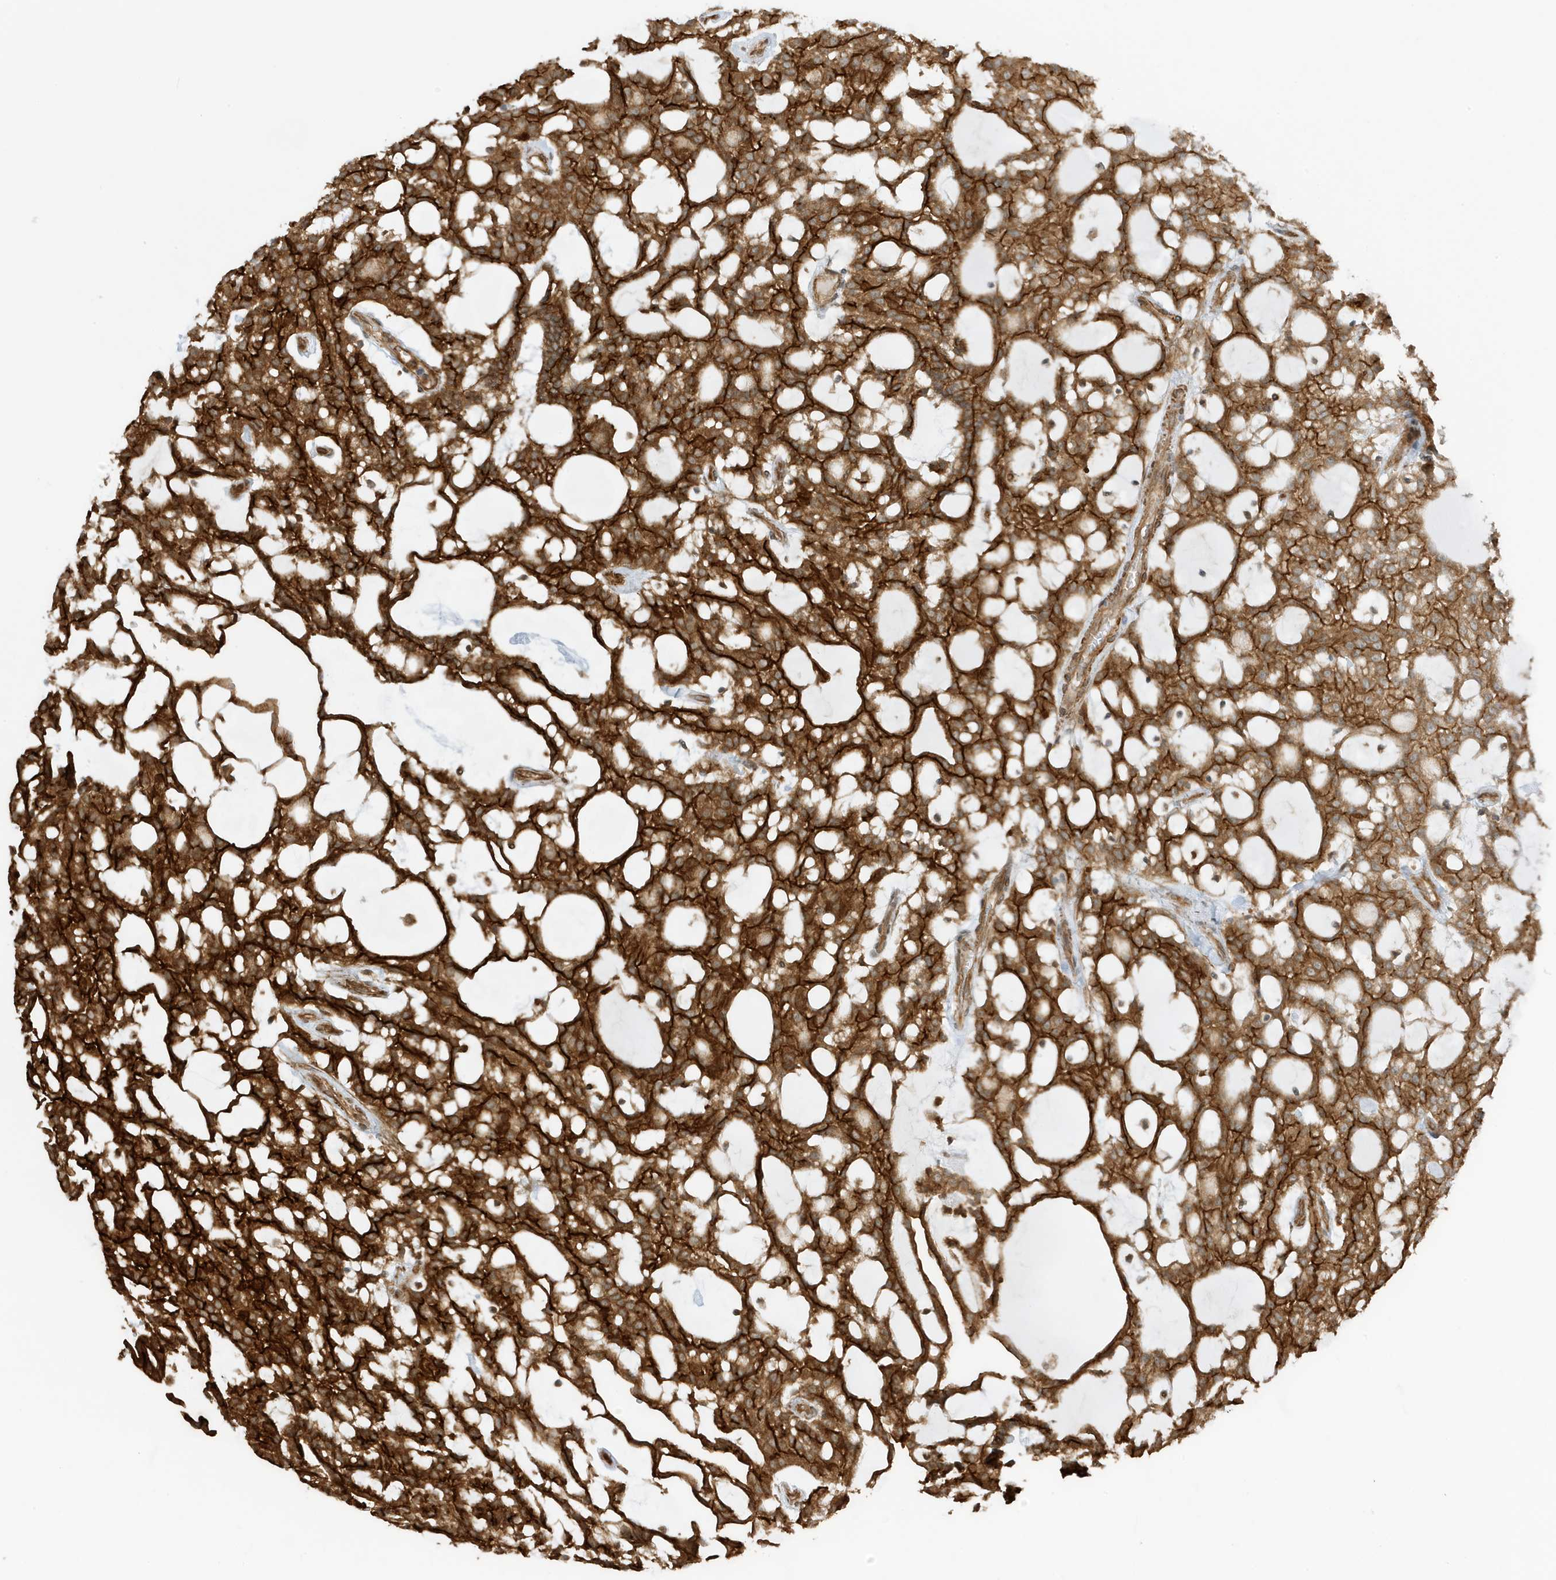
{"staining": {"intensity": "strong", "quantity": ">75%", "location": "cytoplasmic/membranous"}, "tissue": "renal cancer", "cell_type": "Tumor cells", "image_type": "cancer", "snomed": [{"axis": "morphology", "description": "Adenocarcinoma, NOS"}, {"axis": "topography", "description": "Kidney"}], "caption": "Immunohistochemical staining of human renal cancer exhibits high levels of strong cytoplasmic/membranous protein positivity in approximately >75% of tumor cells.", "gene": "CDC42EP3", "patient": {"sex": "male", "age": 63}}